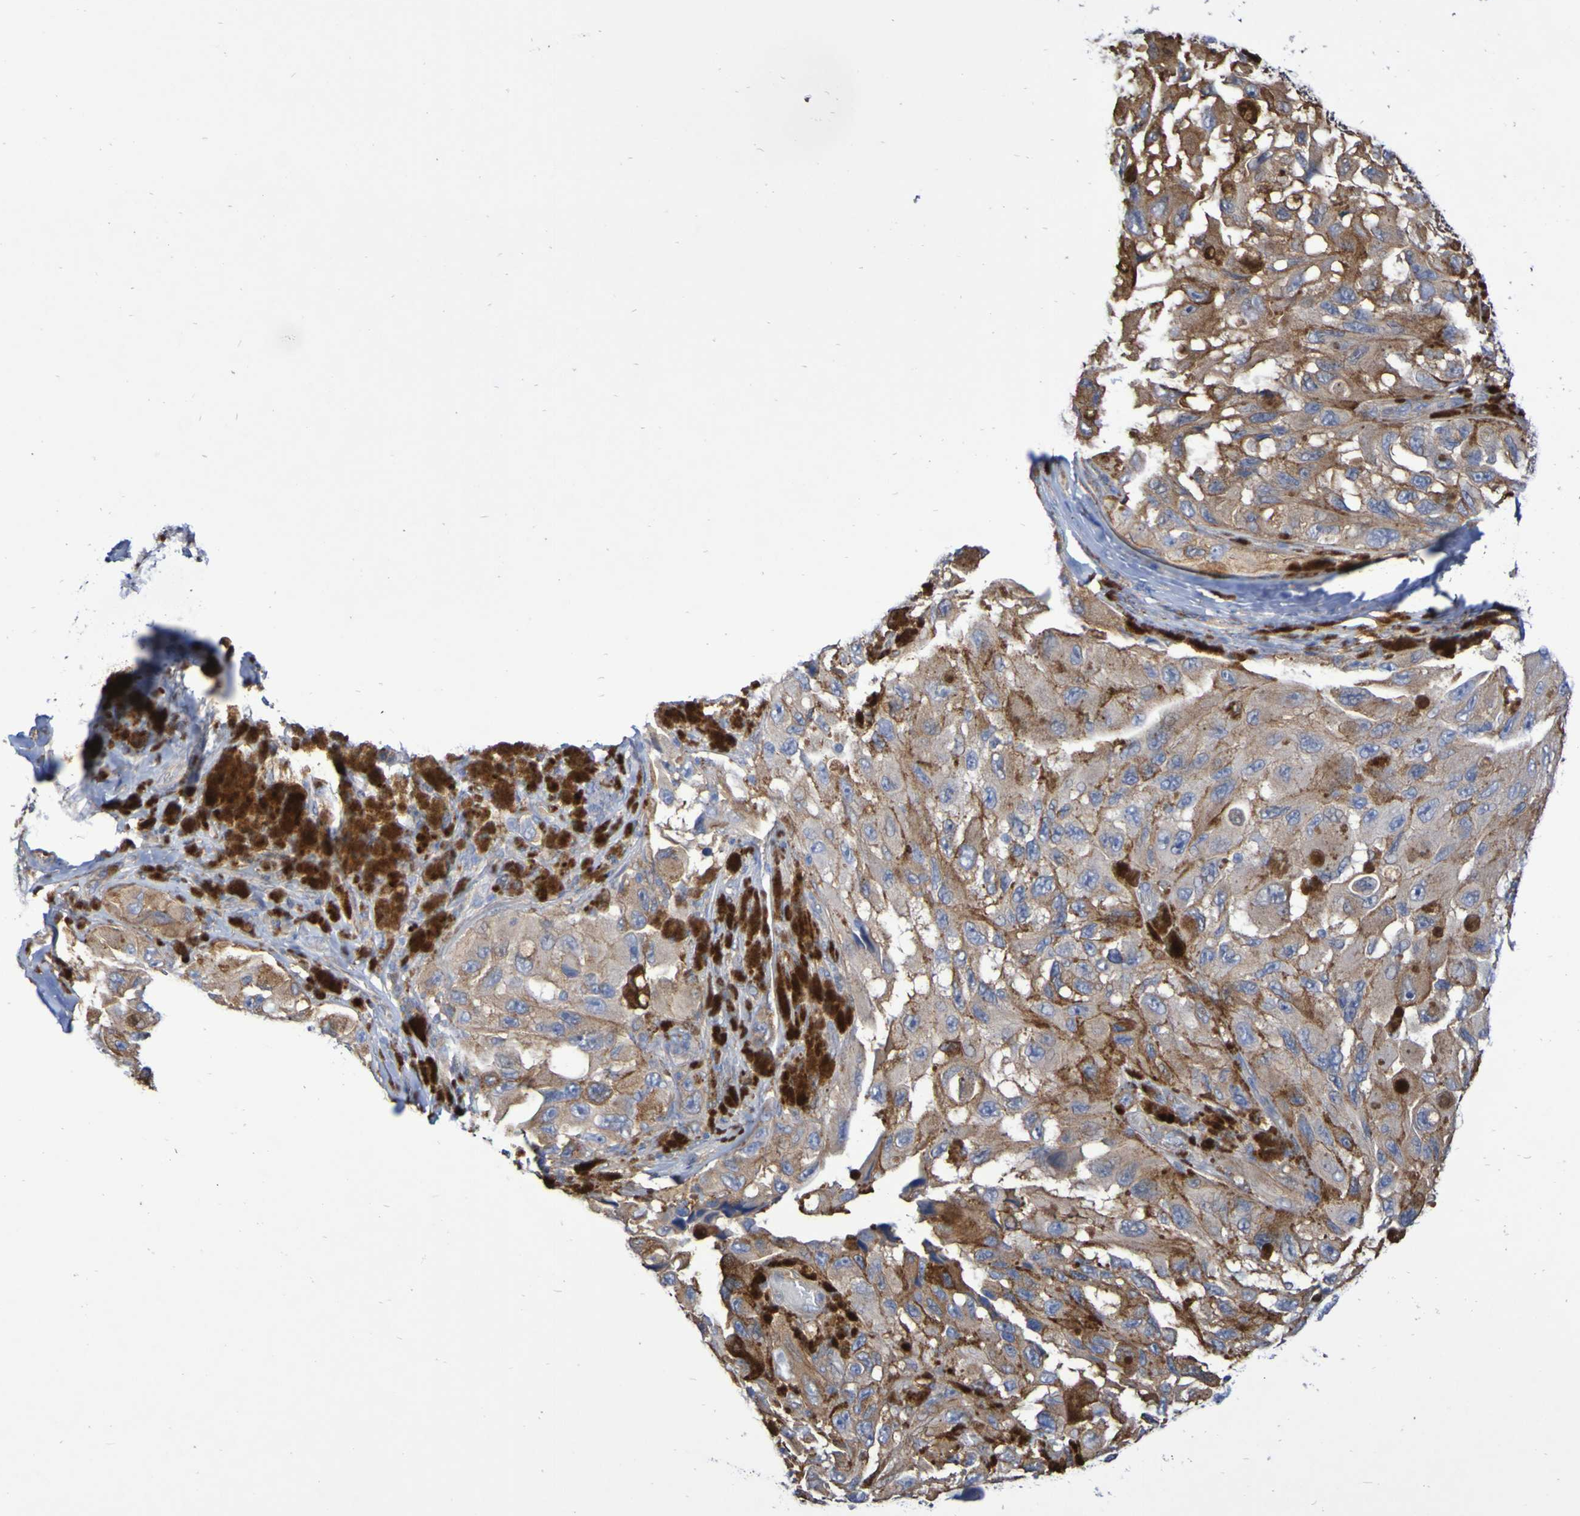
{"staining": {"intensity": "moderate", "quantity": ">75%", "location": "cytoplasmic/membranous"}, "tissue": "melanoma", "cell_type": "Tumor cells", "image_type": "cancer", "snomed": [{"axis": "morphology", "description": "Malignant melanoma, NOS"}, {"axis": "topography", "description": "Skin"}], "caption": "Protein expression analysis of malignant melanoma displays moderate cytoplasmic/membranous positivity in about >75% of tumor cells.", "gene": "SCRG1", "patient": {"sex": "female", "age": 73}}